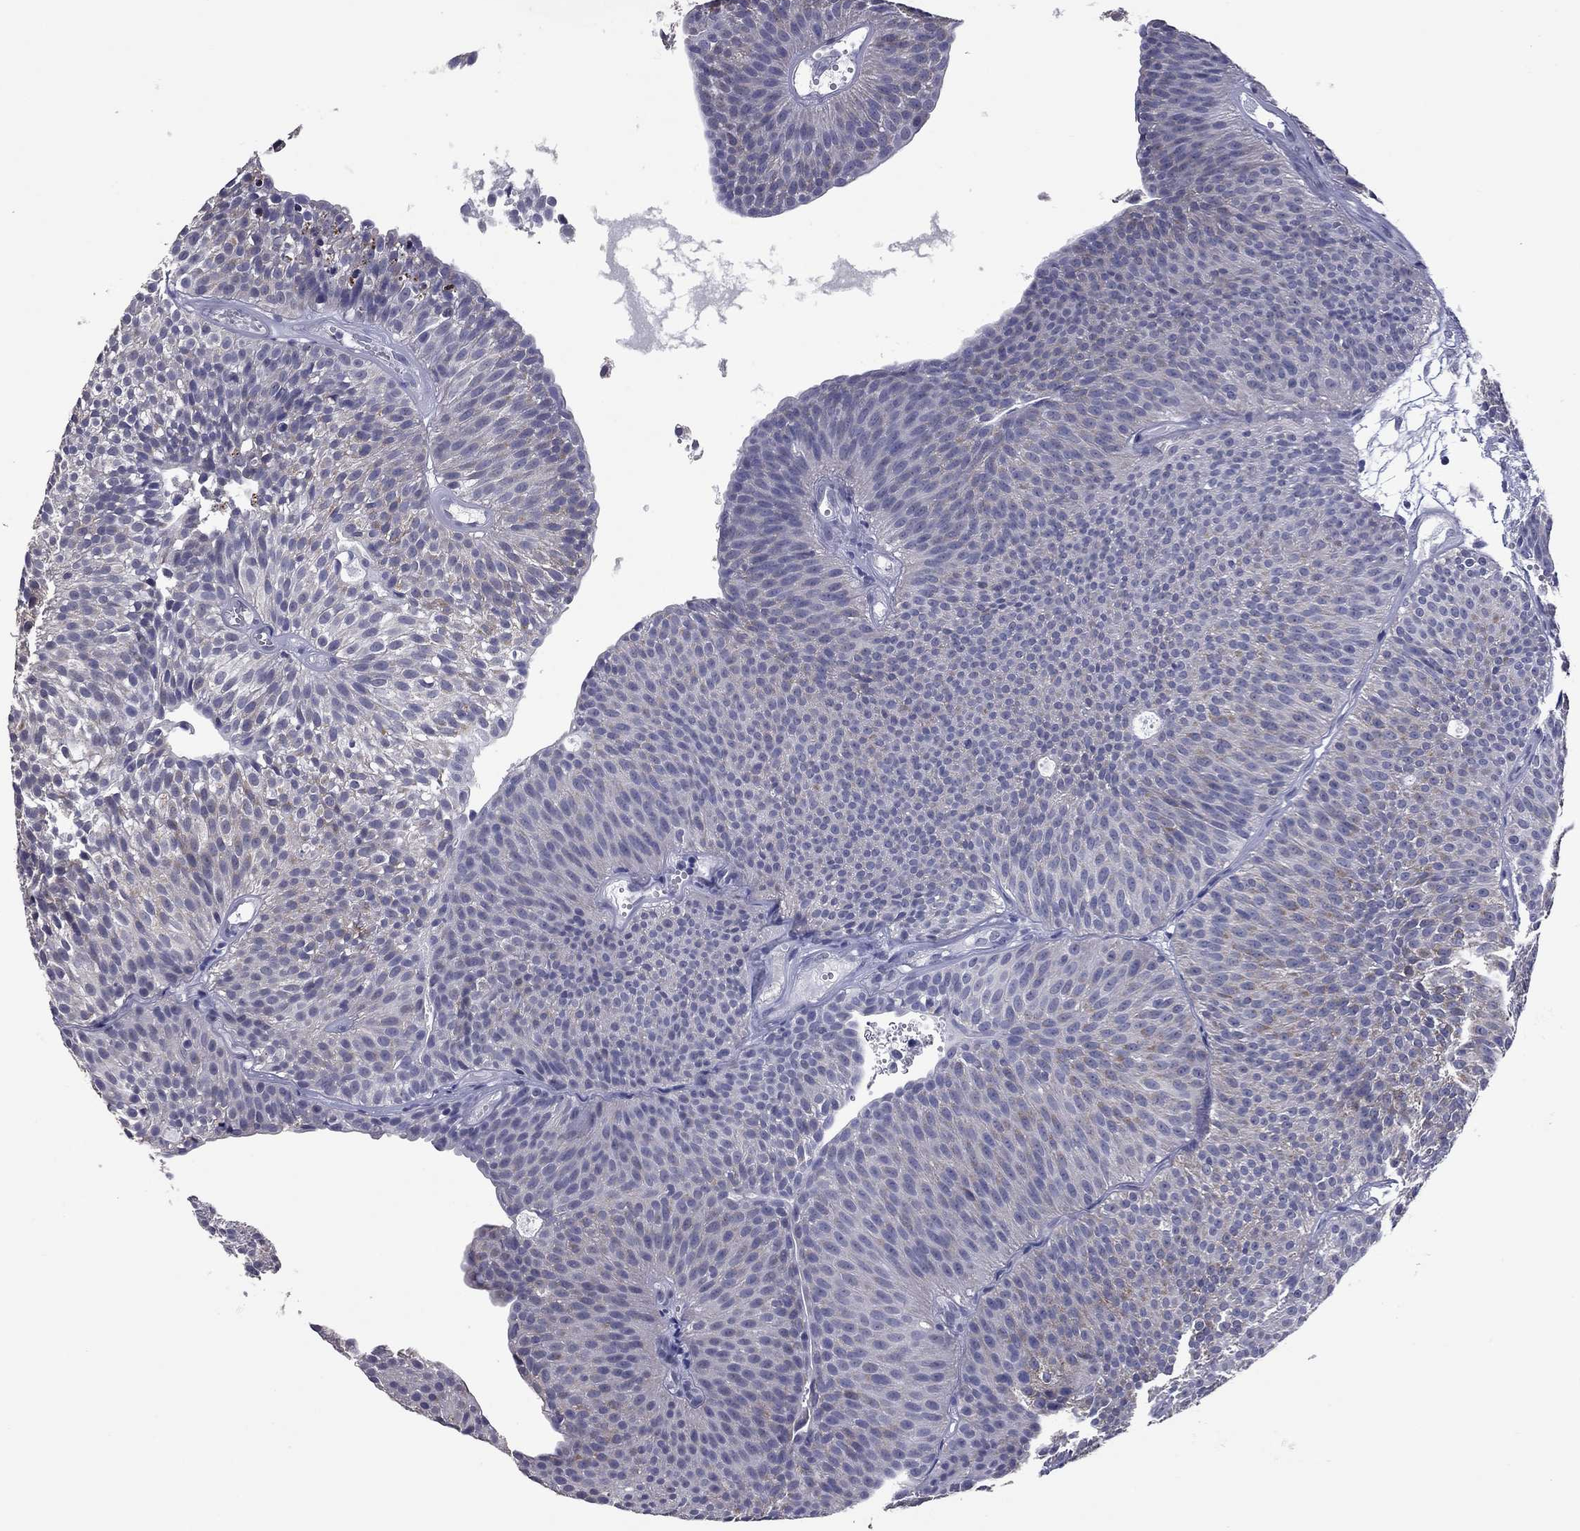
{"staining": {"intensity": "weak", "quantity": "<25%", "location": "cytoplasmic/membranous"}, "tissue": "urothelial cancer", "cell_type": "Tumor cells", "image_type": "cancer", "snomed": [{"axis": "morphology", "description": "Urothelial carcinoma, Low grade"}, {"axis": "topography", "description": "Urinary bladder"}], "caption": "The histopathology image displays no significant staining in tumor cells of urothelial cancer.", "gene": "SHOC2", "patient": {"sex": "male", "age": 63}}